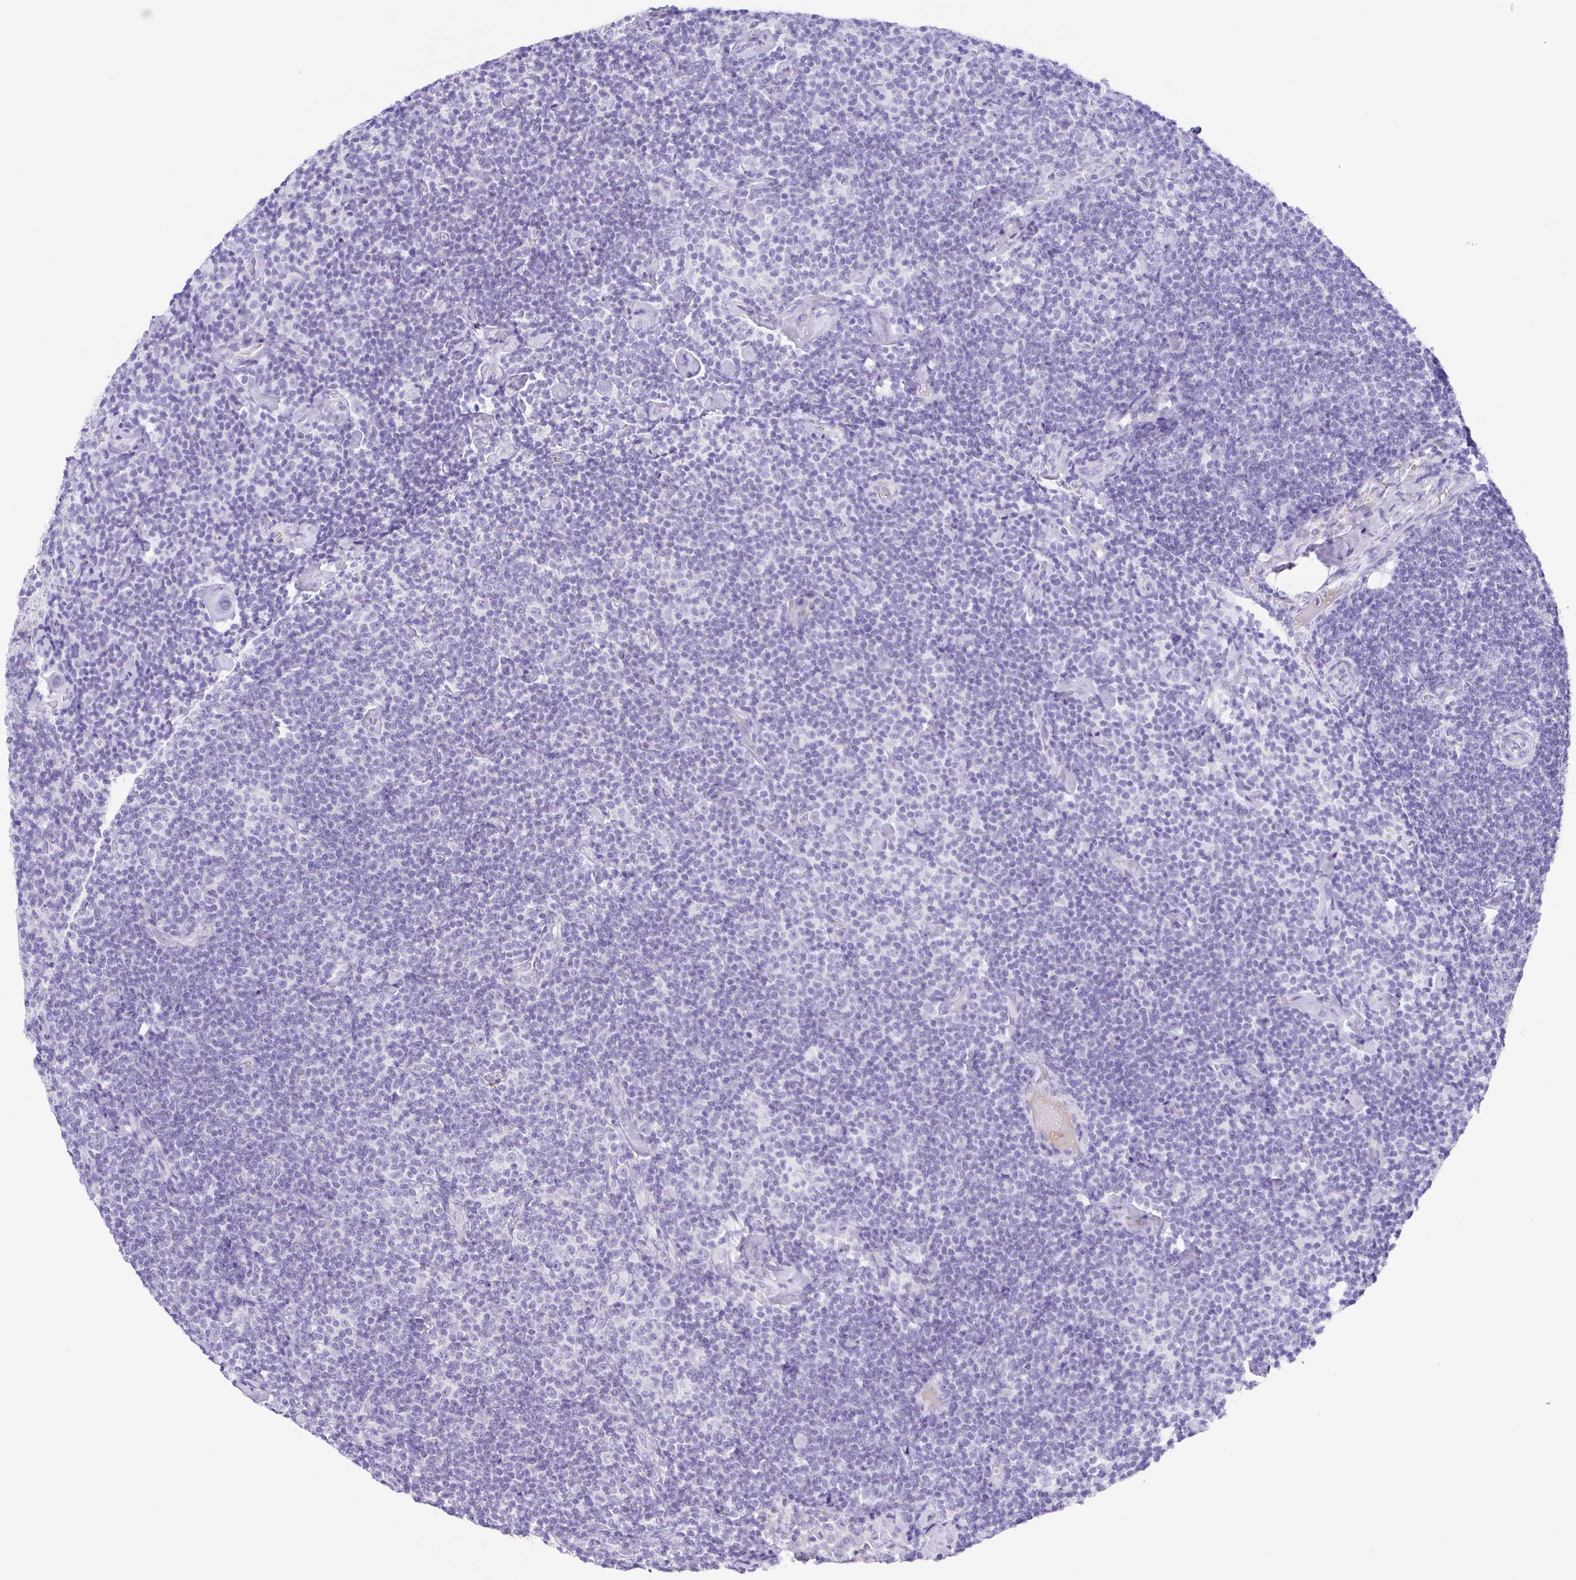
{"staining": {"intensity": "negative", "quantity": "none", "location": "none"}, "tissue": "lymphoma", "cell_type": "Tumor cells", "image_type": "cancer", "snomed": [{"axis": "morphology", "description": "Malignant lymphoma, non-Hodgkin's type, Low grade"}, {"axis": "topography", "description": "Lymph node"}], "caption": "High magnification brightfield microscopy of lymphoma stained with DAB (brown) and counterstained with hematoxylin (blue): tumor cells show no significant expression.", "gene": "A1BG", "patient": {"sex": "male", "age": 81}}